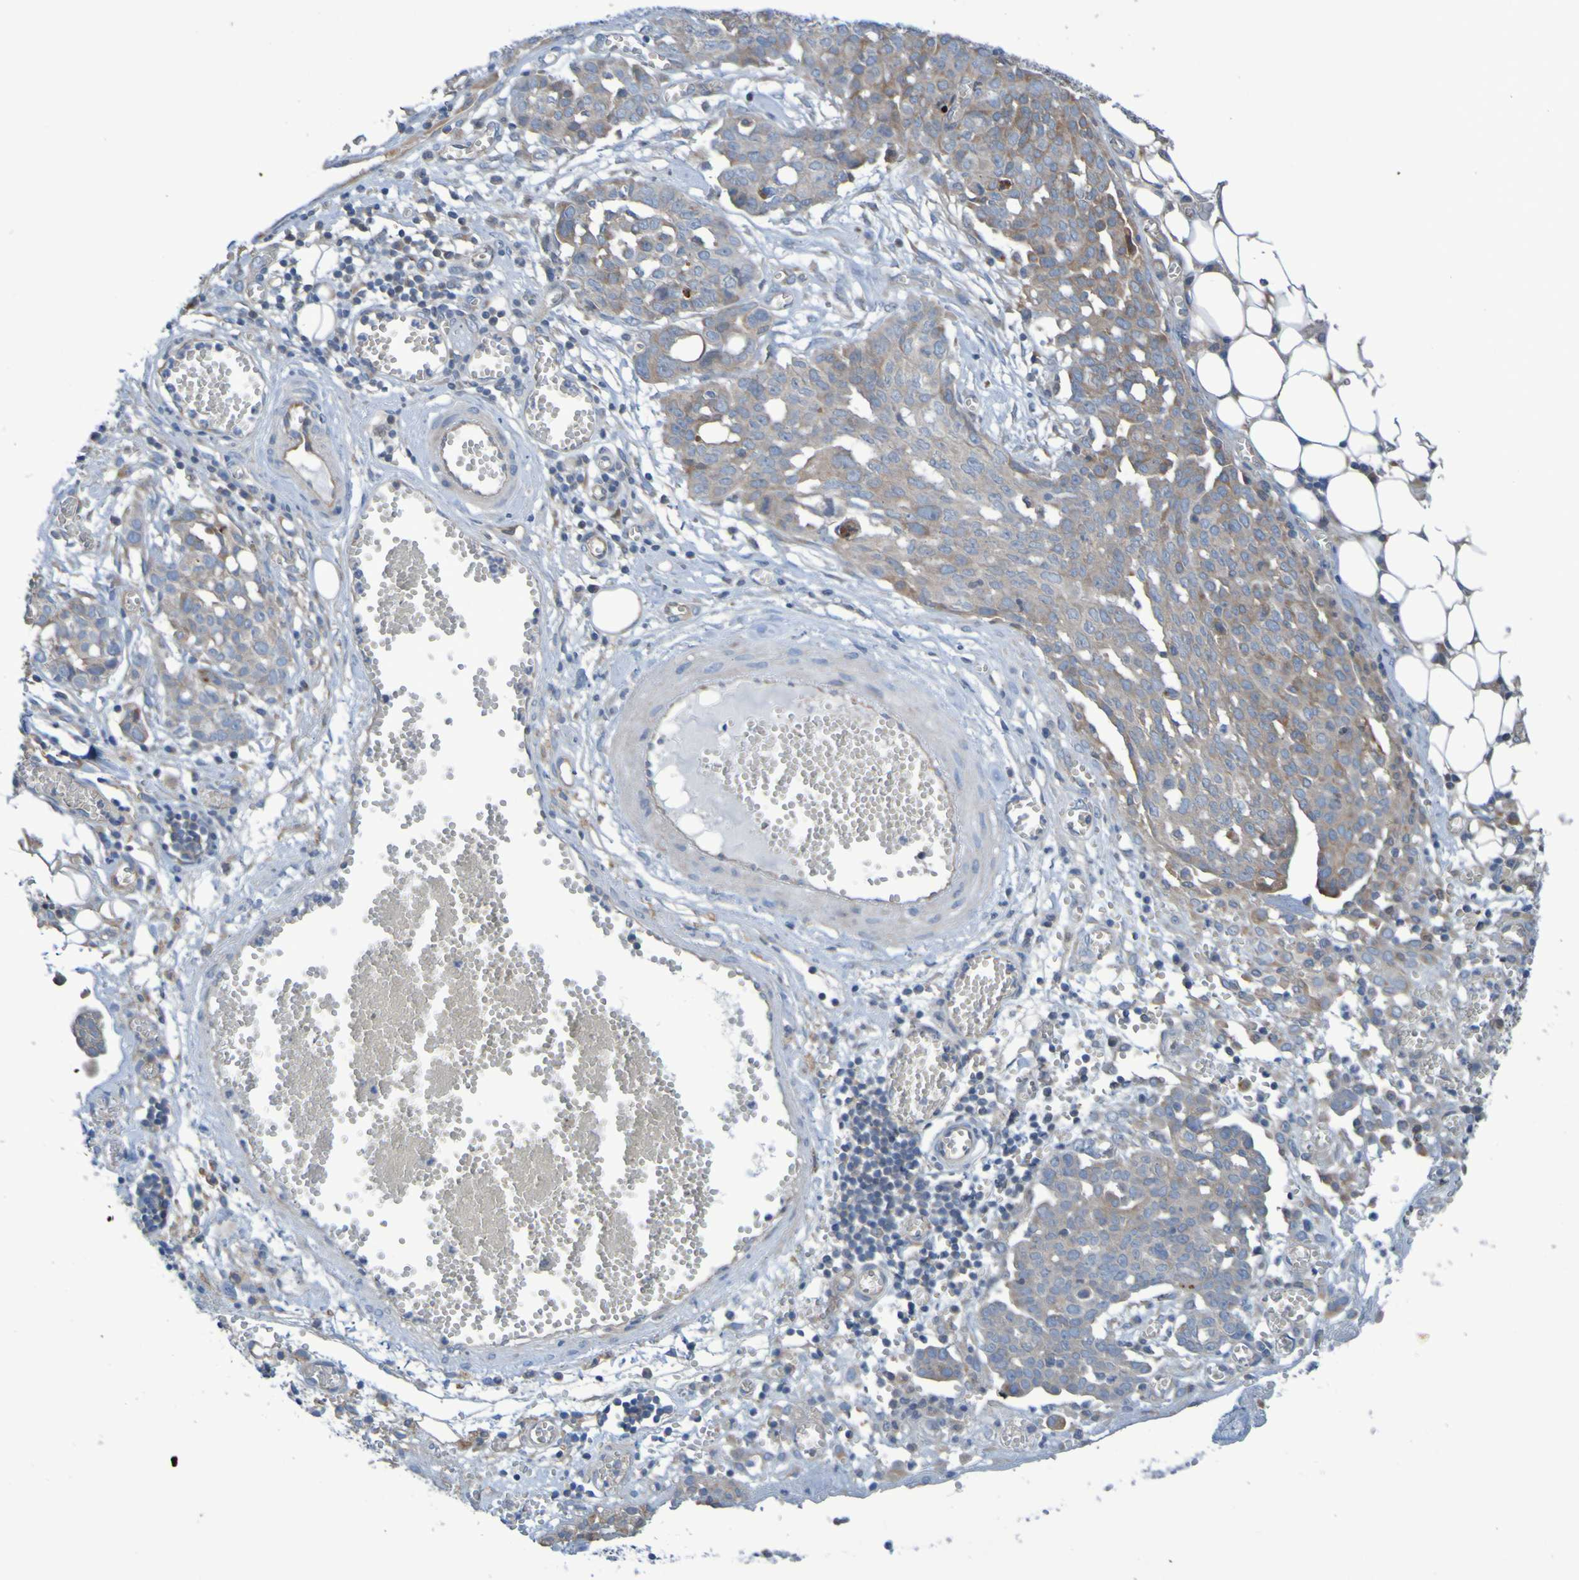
{"staining": {"intensity": "weak", "quantity": ">75%", "location": "cytoplasmic/membranous"}, "tissue": "ovarian cancer", "cell_type": "Tumor cells", "image_type": "cancer", "snomed": [{"axis": "morphology", "description": "Cystadenocarcinoma, serous, NOS"}, {"axis": "topography", "description": "Soft tissue"}, {"axis": "topography", "description": "Ovary"}], "caption": "High-magnification brightfield microscopy of ovarian cancer stained with DAB (brown) and counterstained with hematoxylin (blue). tumor cells exhibit weak cytoplasmic/membranous staining is present in approximately>75% of cells. Nuclei are stained in blue.", "gene": "NPRL3", "patient": {"sex": "female", "age": 57}}